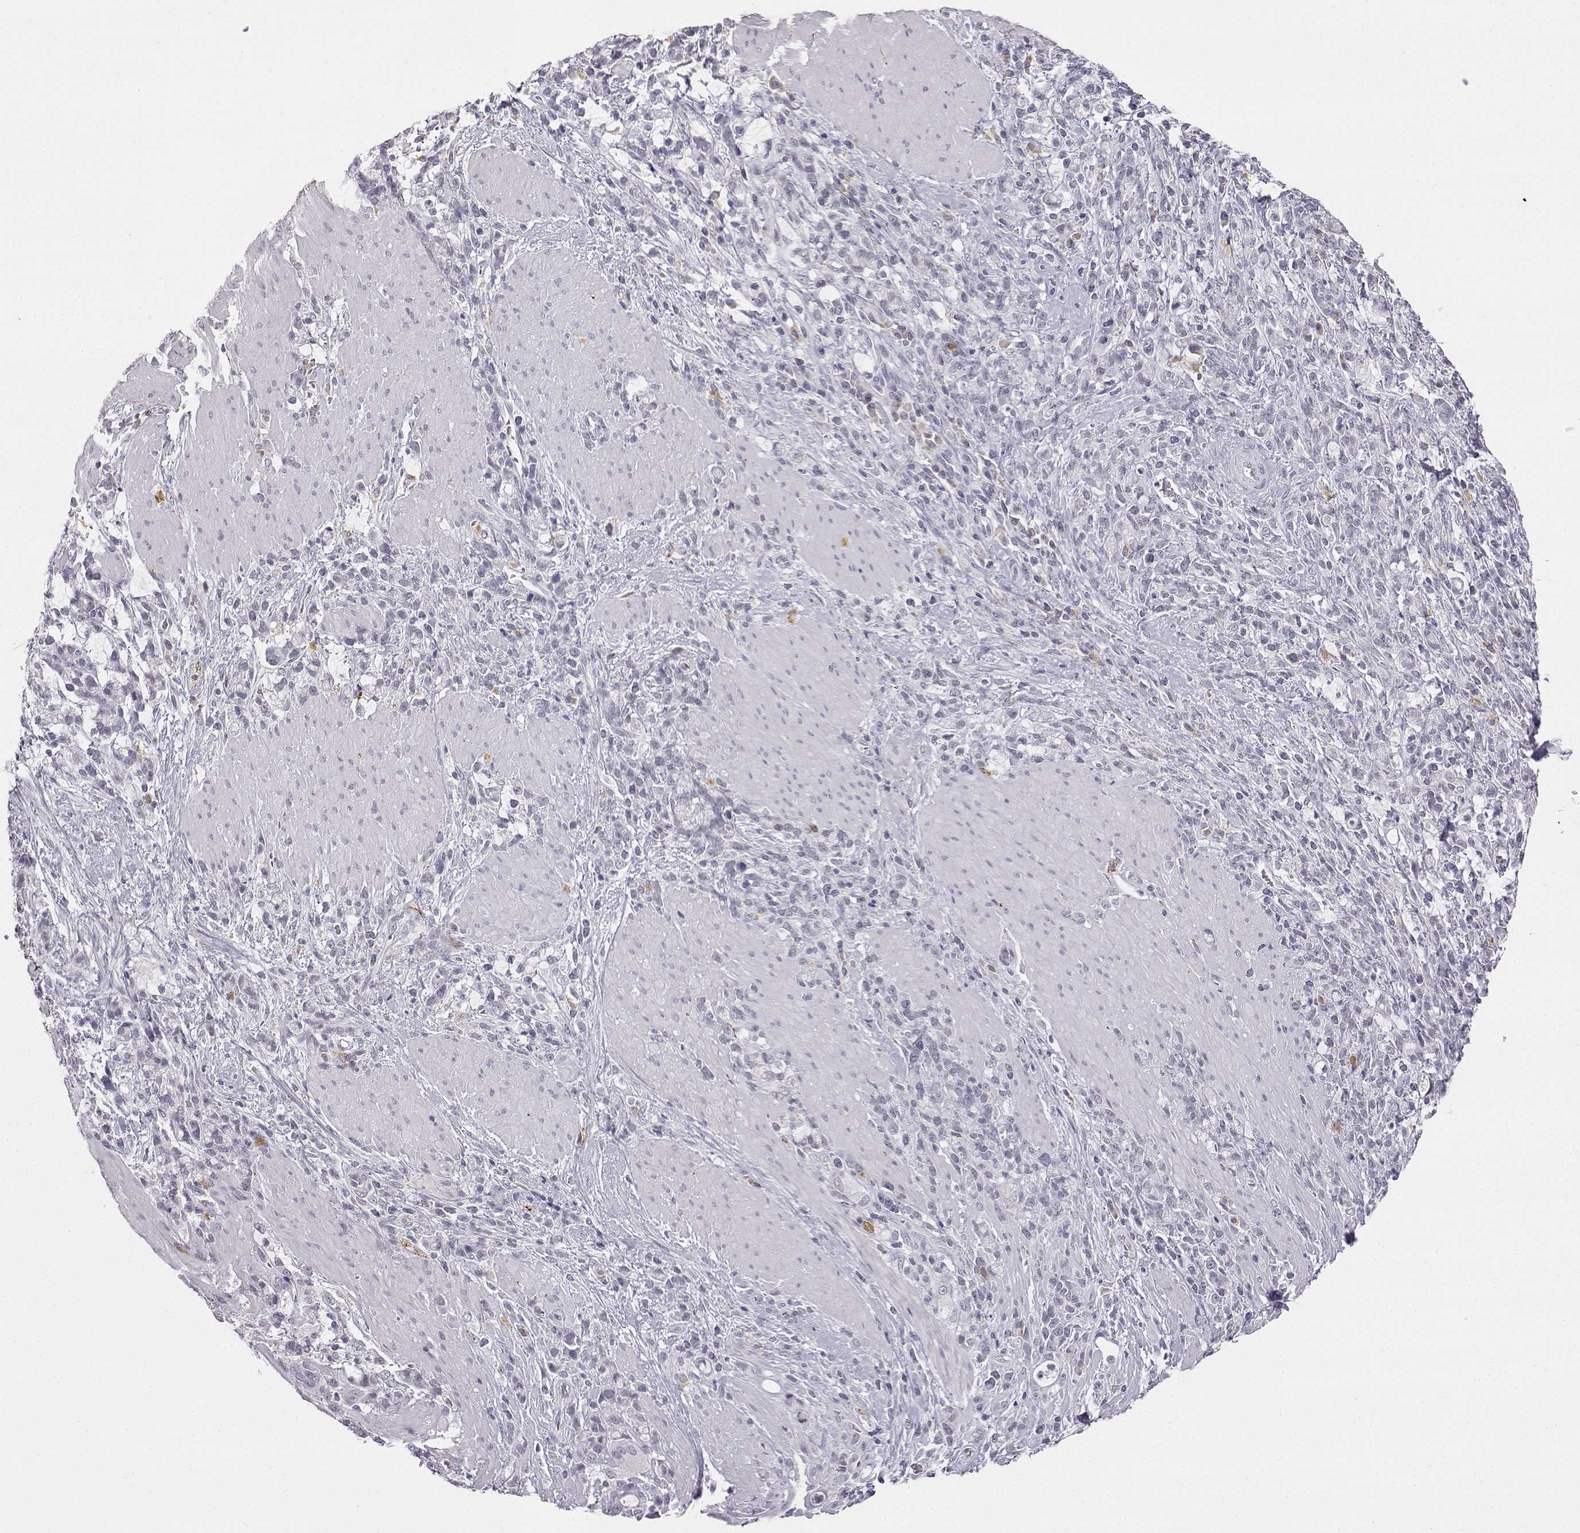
{"staining": {"intensity": "negative", "quantity": "none", "location": "none"}, "tissue": "stomach cancer", "cell_type": "Tumor cells", "image_type": "cancer", "snomed": [{"axis": "morphology", "description": "Adenocarcinoma, NOS"}, {"axis": "topography", "description": "Stomach"}], "caption": "Tumor cells show no significant positivity in stomach cancer.", "gene": "VGF", "patient": {"sex": "female", "age": 57}}